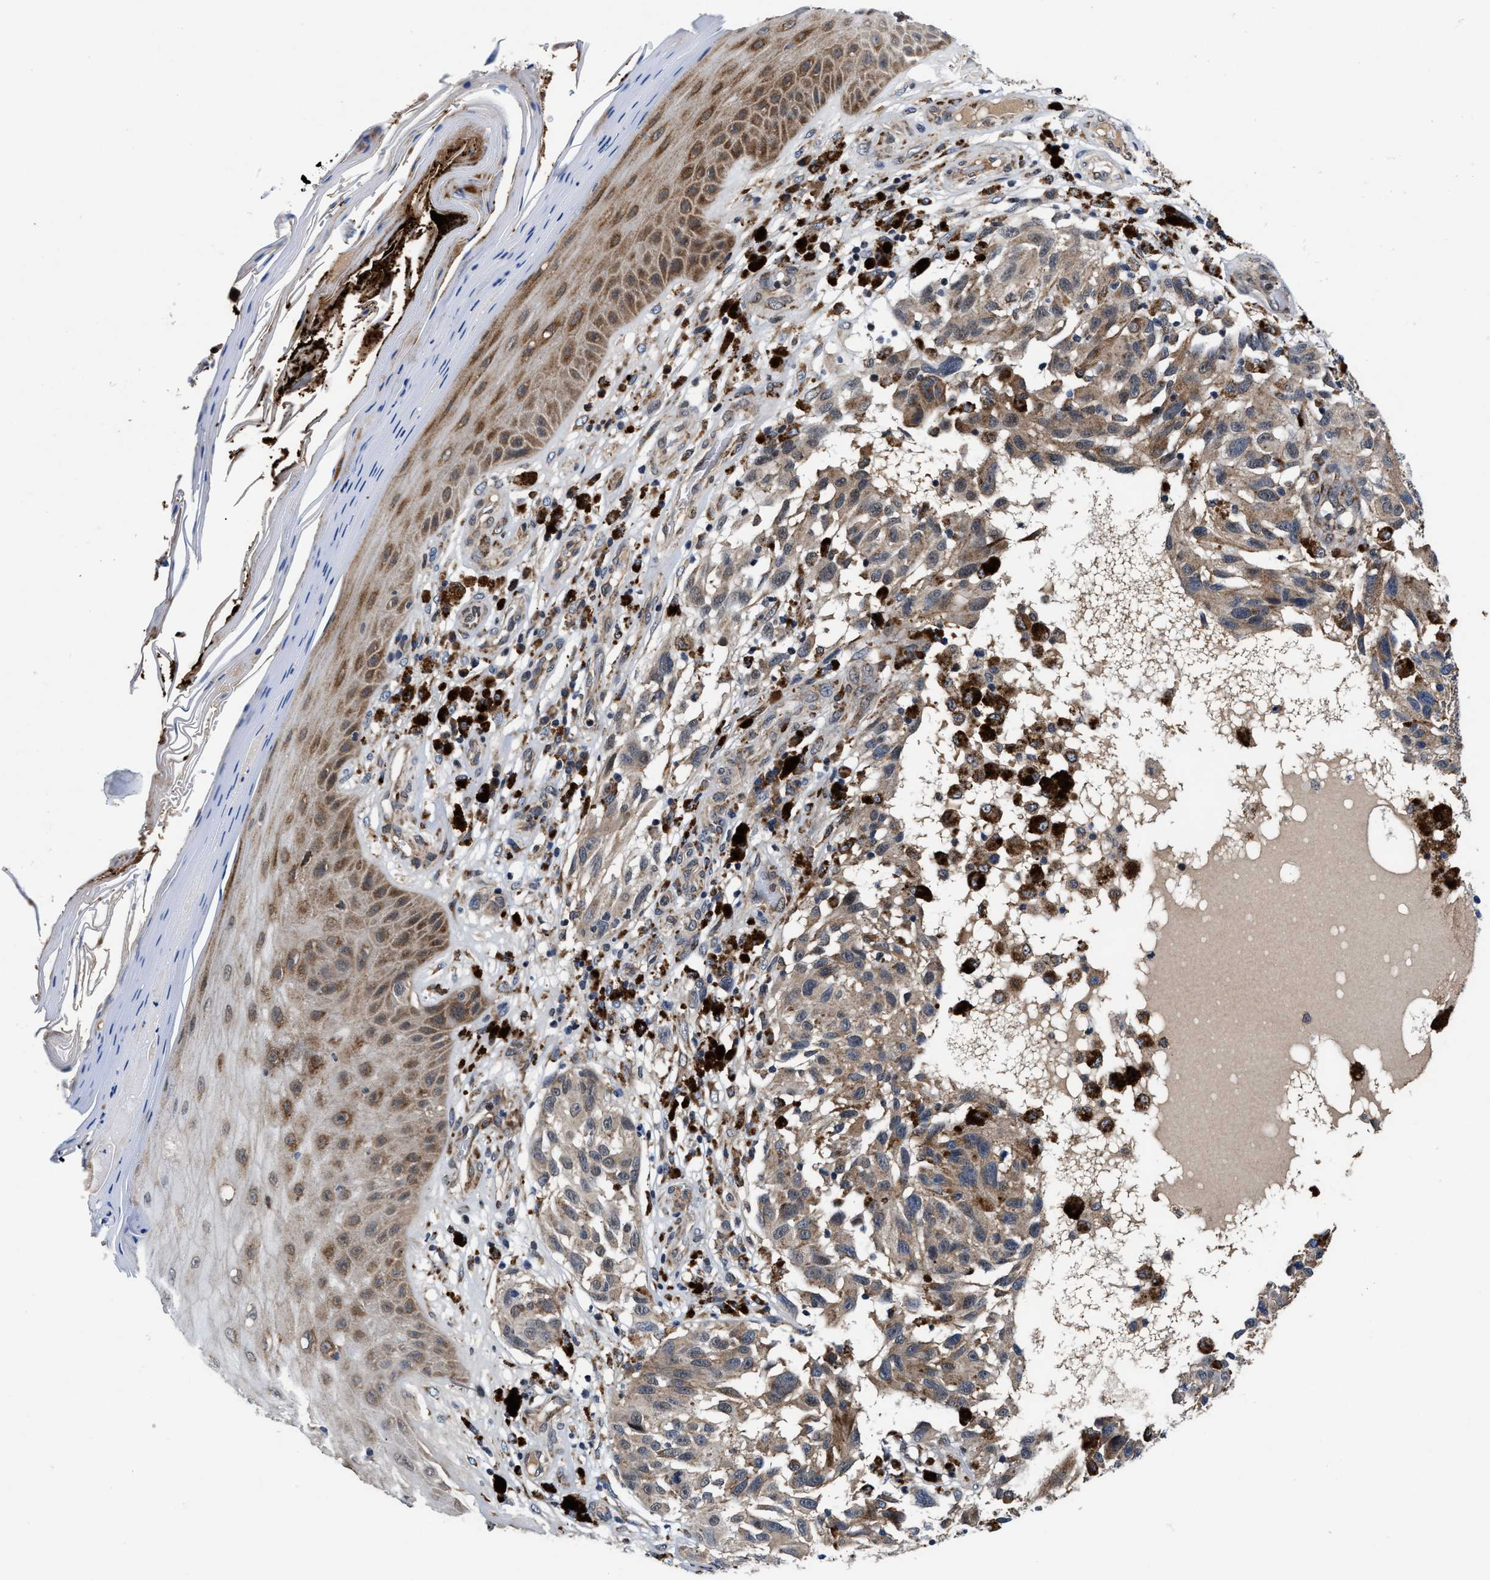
{"staining": {"intensity": "weak", "quantity": ">75%", "location": "cytoplasmic/membranous"}, "tissue": "melanoma", "cell_type": "Tumor cells", "image_type": "cancer", "snomed": [{"axis": "morphology", "description": "Malignant melanoma, NOS"}, {"axis": "topography", "description": "Skin"}], "caption": "IHC of malignant melanoma exhibits low levels of weak cytoplasmic/membranous expression in about >75% of tumor cells.", "gene": "SLC12A2", "patient": {"sex": "female", "age": 73}}